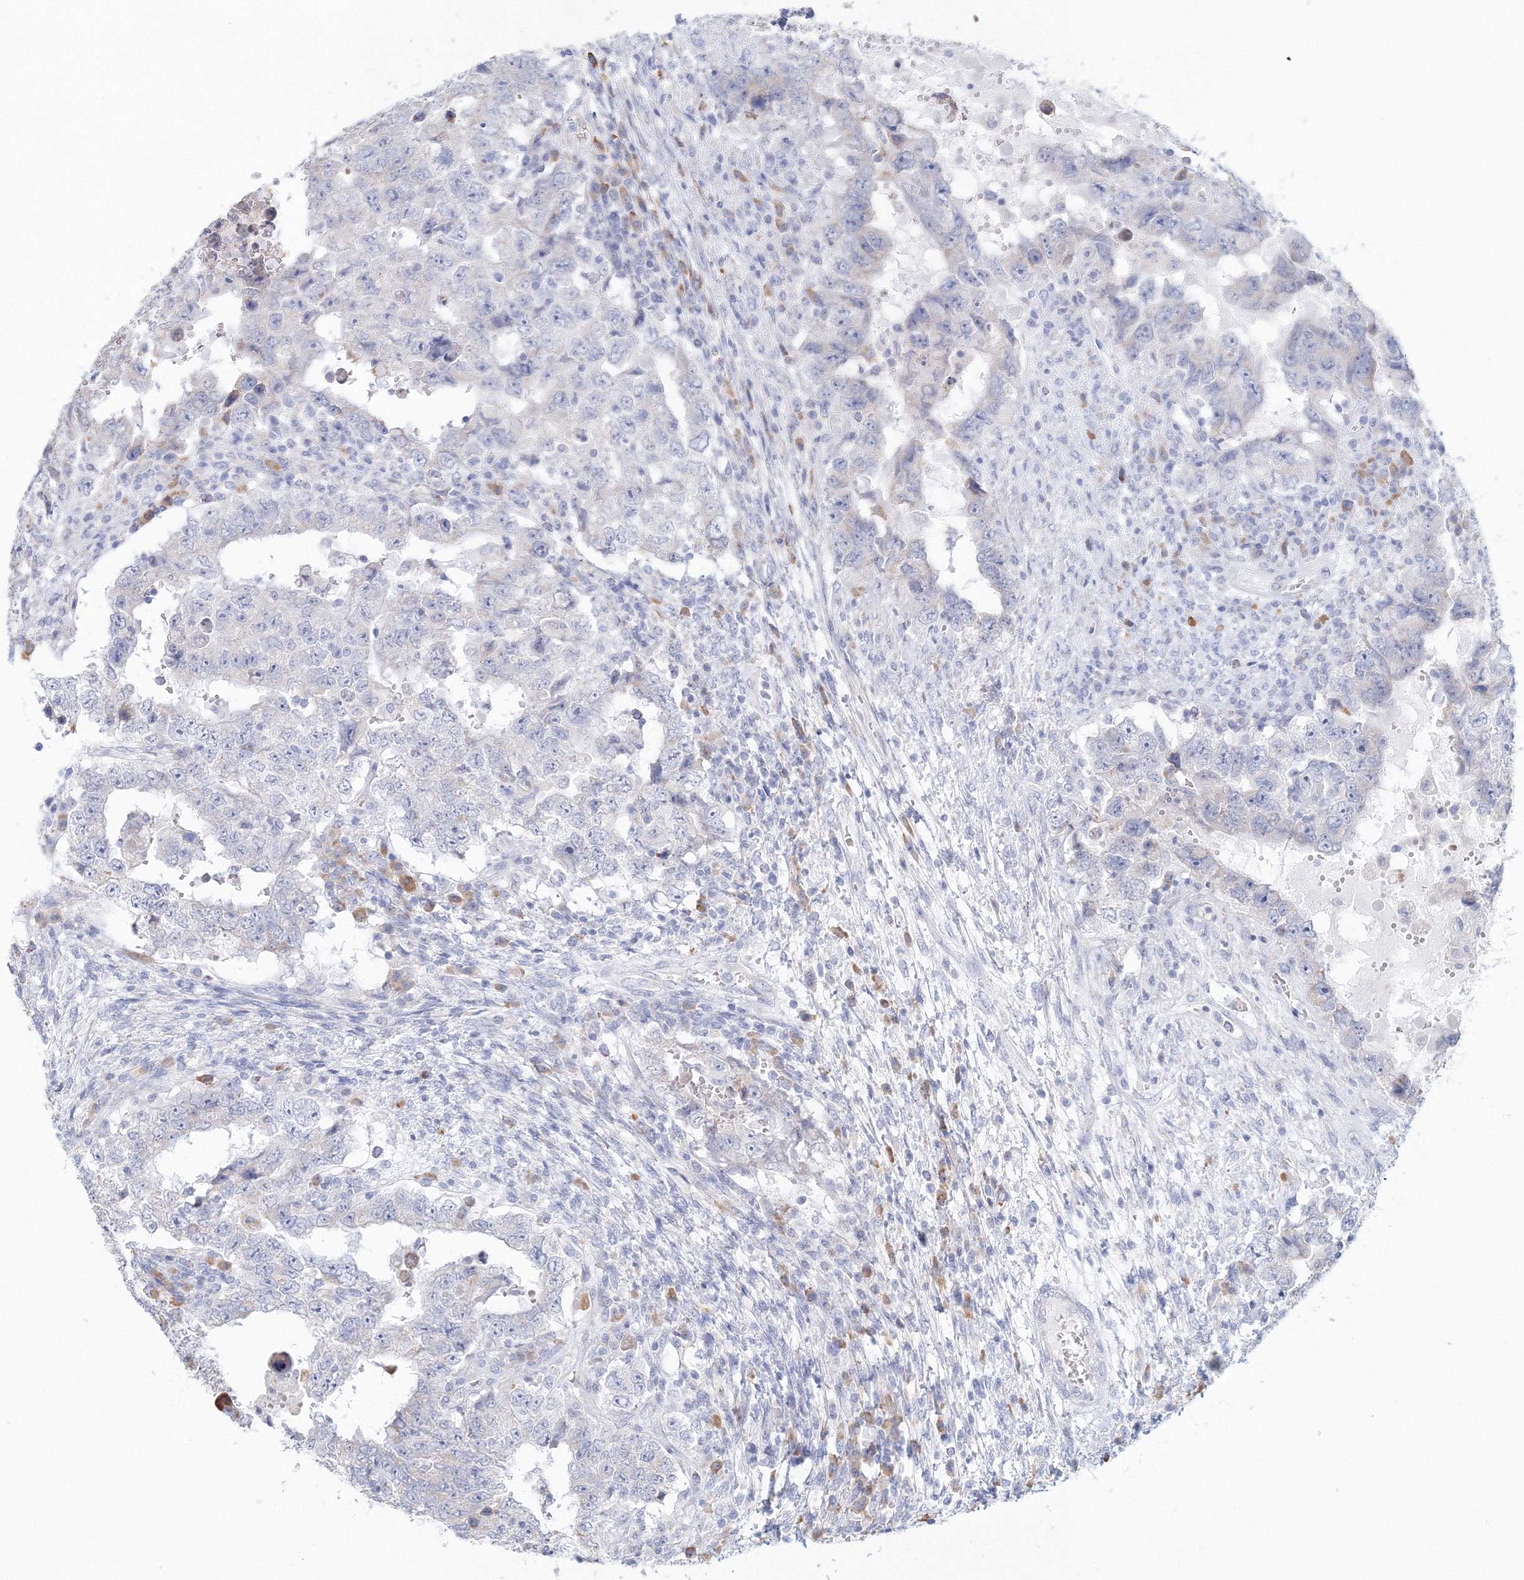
{"staining": {"intensity": "negative", "quantity": "none", "location": "none"}, "tissue": "testis cancer", "cell_type": "Tumor cells", "image_type": "cancer", "snomed": [{"axis": "morphology", "description": "Carcinoma, Embryonal, NOS"}, {"axis": "topography", "description": "Testis"}], "caption": "Immunohistochemistry histopathology image of testis cancer (embryonal carcinoma) stained for a protein (brown), which exhibits no positivity in tumor cells.", "gene": "VSIG1", "patient": {"sex": "male", "age": 26}}